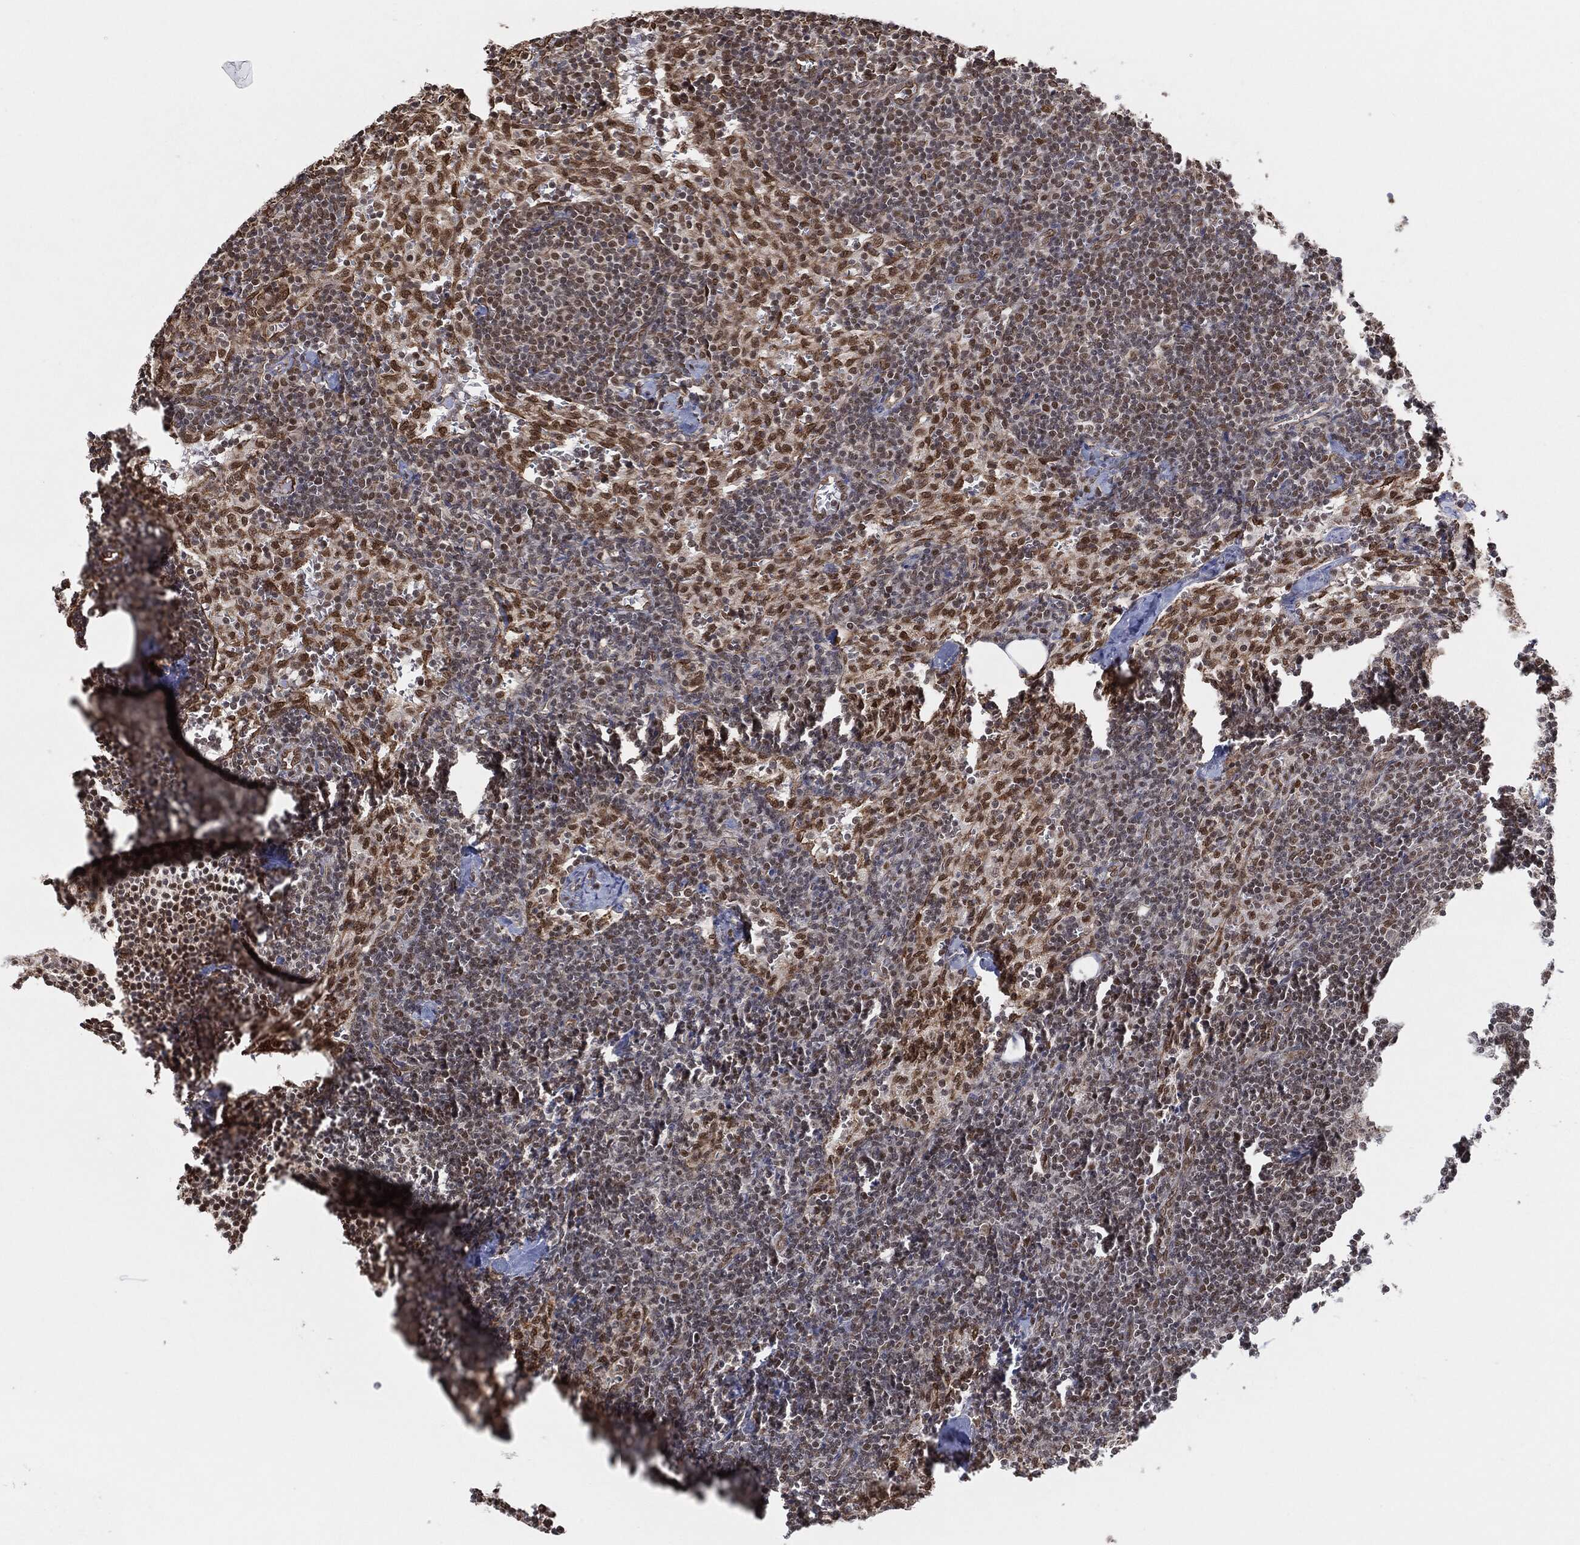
{"staining": {"intensity": "moderate", "quantity": "<25%", "location": "nuclear"}, "tissue": "lymph node", "cell_type": "Non-germinal center cells", "image_type": "normal", "snomed": [{"axis": "morphology", "description": "Normal tissue, NOS"}, {"axis": "topography", "description": "Lymph node"}], "caption": "Protein staining of normal lymph node shows moderate nuclear expression in approximately <25% of non-germinal center cells. (IHC, brightfield microscopy, high magnification).", "gene": "TP53RK", "patient": {"sex": "female", "age": 52}}